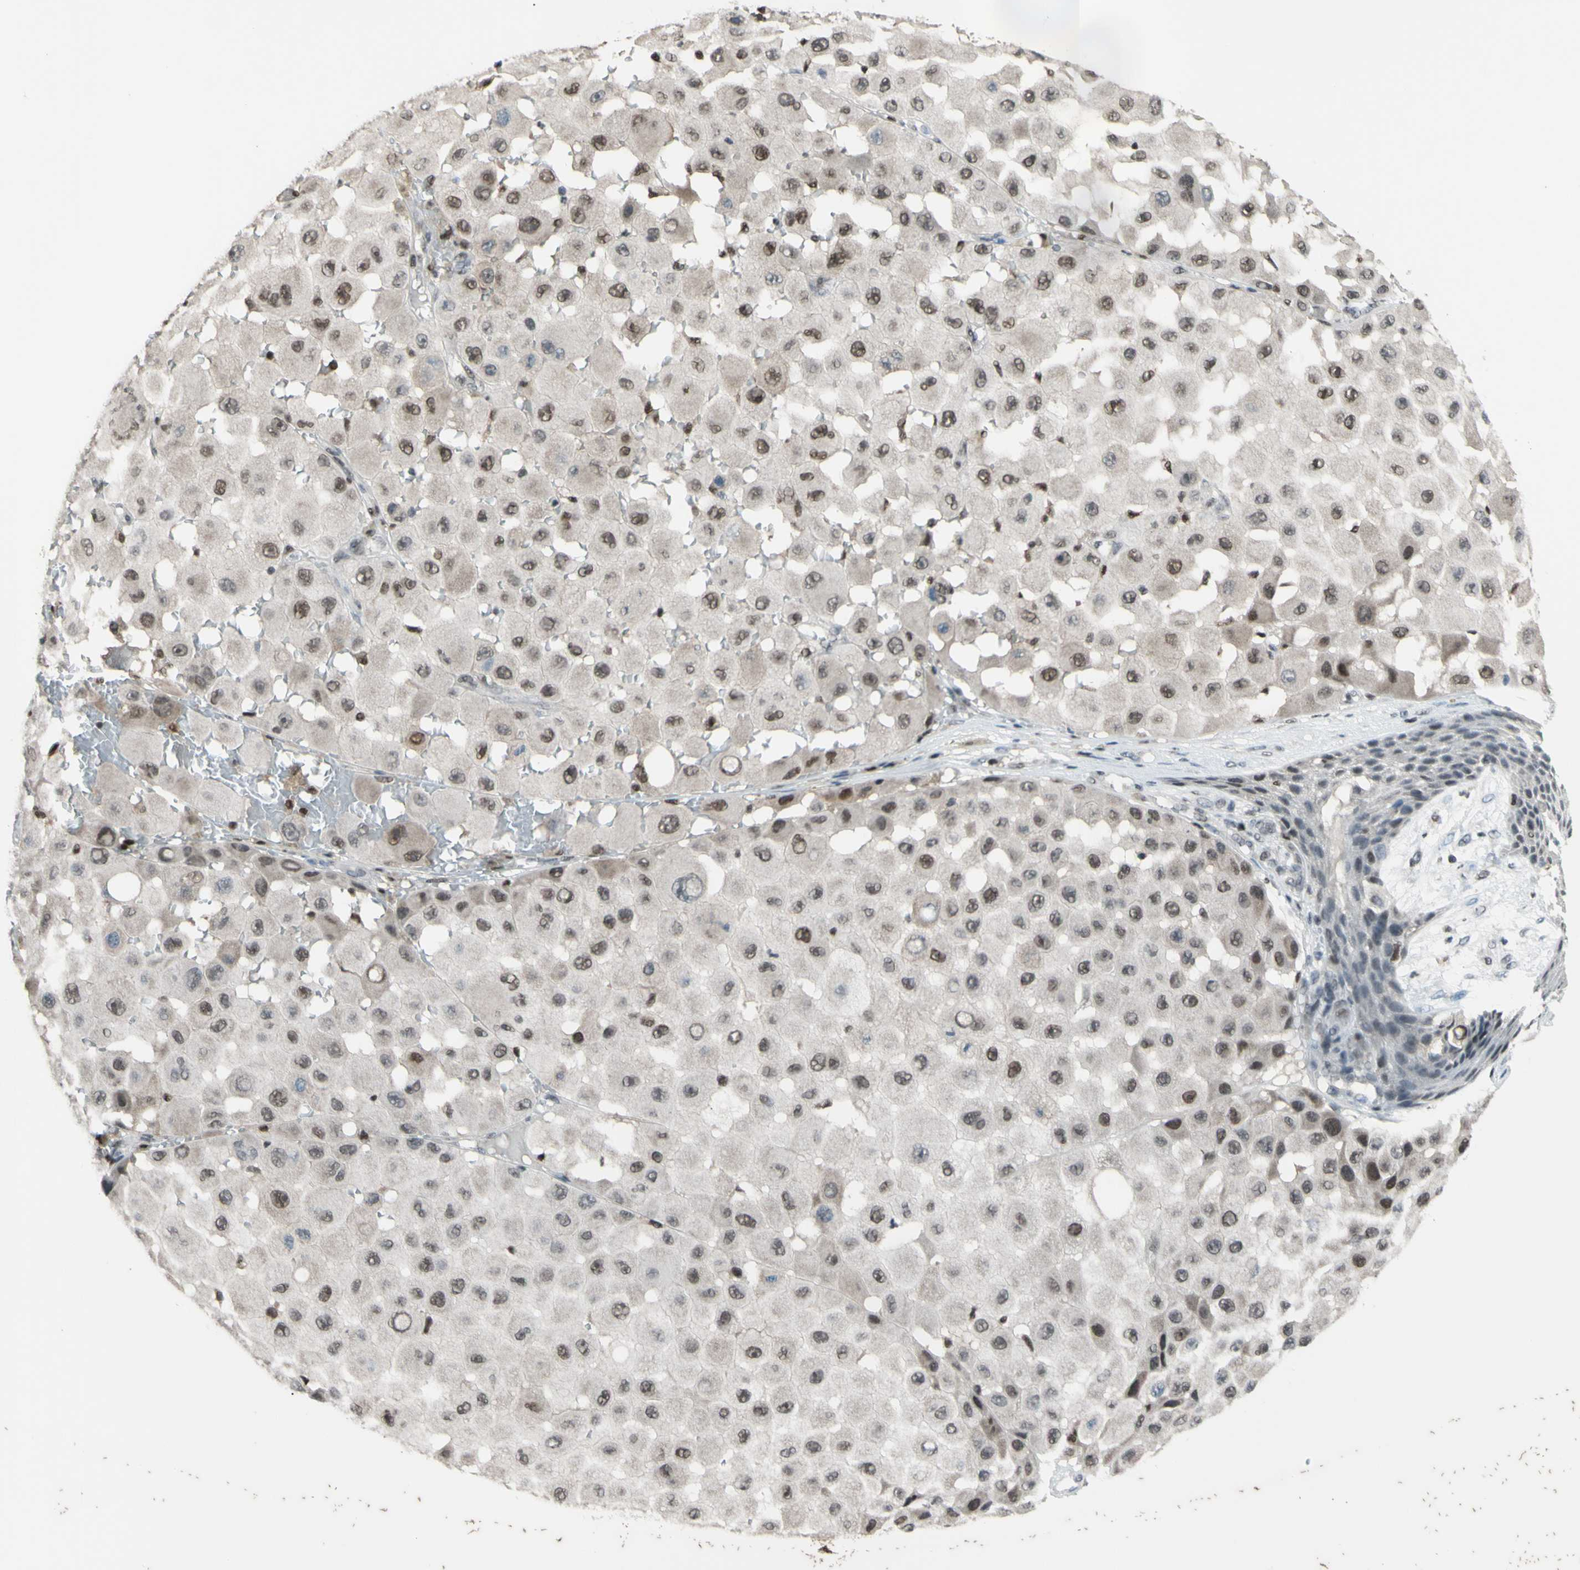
{"staining": {"intensity": "weak", "quantity": ">75%", "location": "cytoplasmic/membranous,nuclear"}, "tissue": "melanoma", "cell_type": "Tumor cells", "image_type": "cancer", "snomed": [{"axis": "morphology", "description": "Malignant melanoma, NOS"}, {"axis": "topography", "description": "Skin"}], "caption": "Immunohistochemistry (IHC) micrograph of neoplastic tissue: melanoma stained using immunohistochemistry (IHC) shows low levels of weak protein expression localized specifically in the cytoplasmic/membranous and nuclear of tumor cells, appearing as a cytoplasmic/membranous and nuclear brown color.", "gene": "FKBP5", "patient": {"sex": "female", "age": 81}}